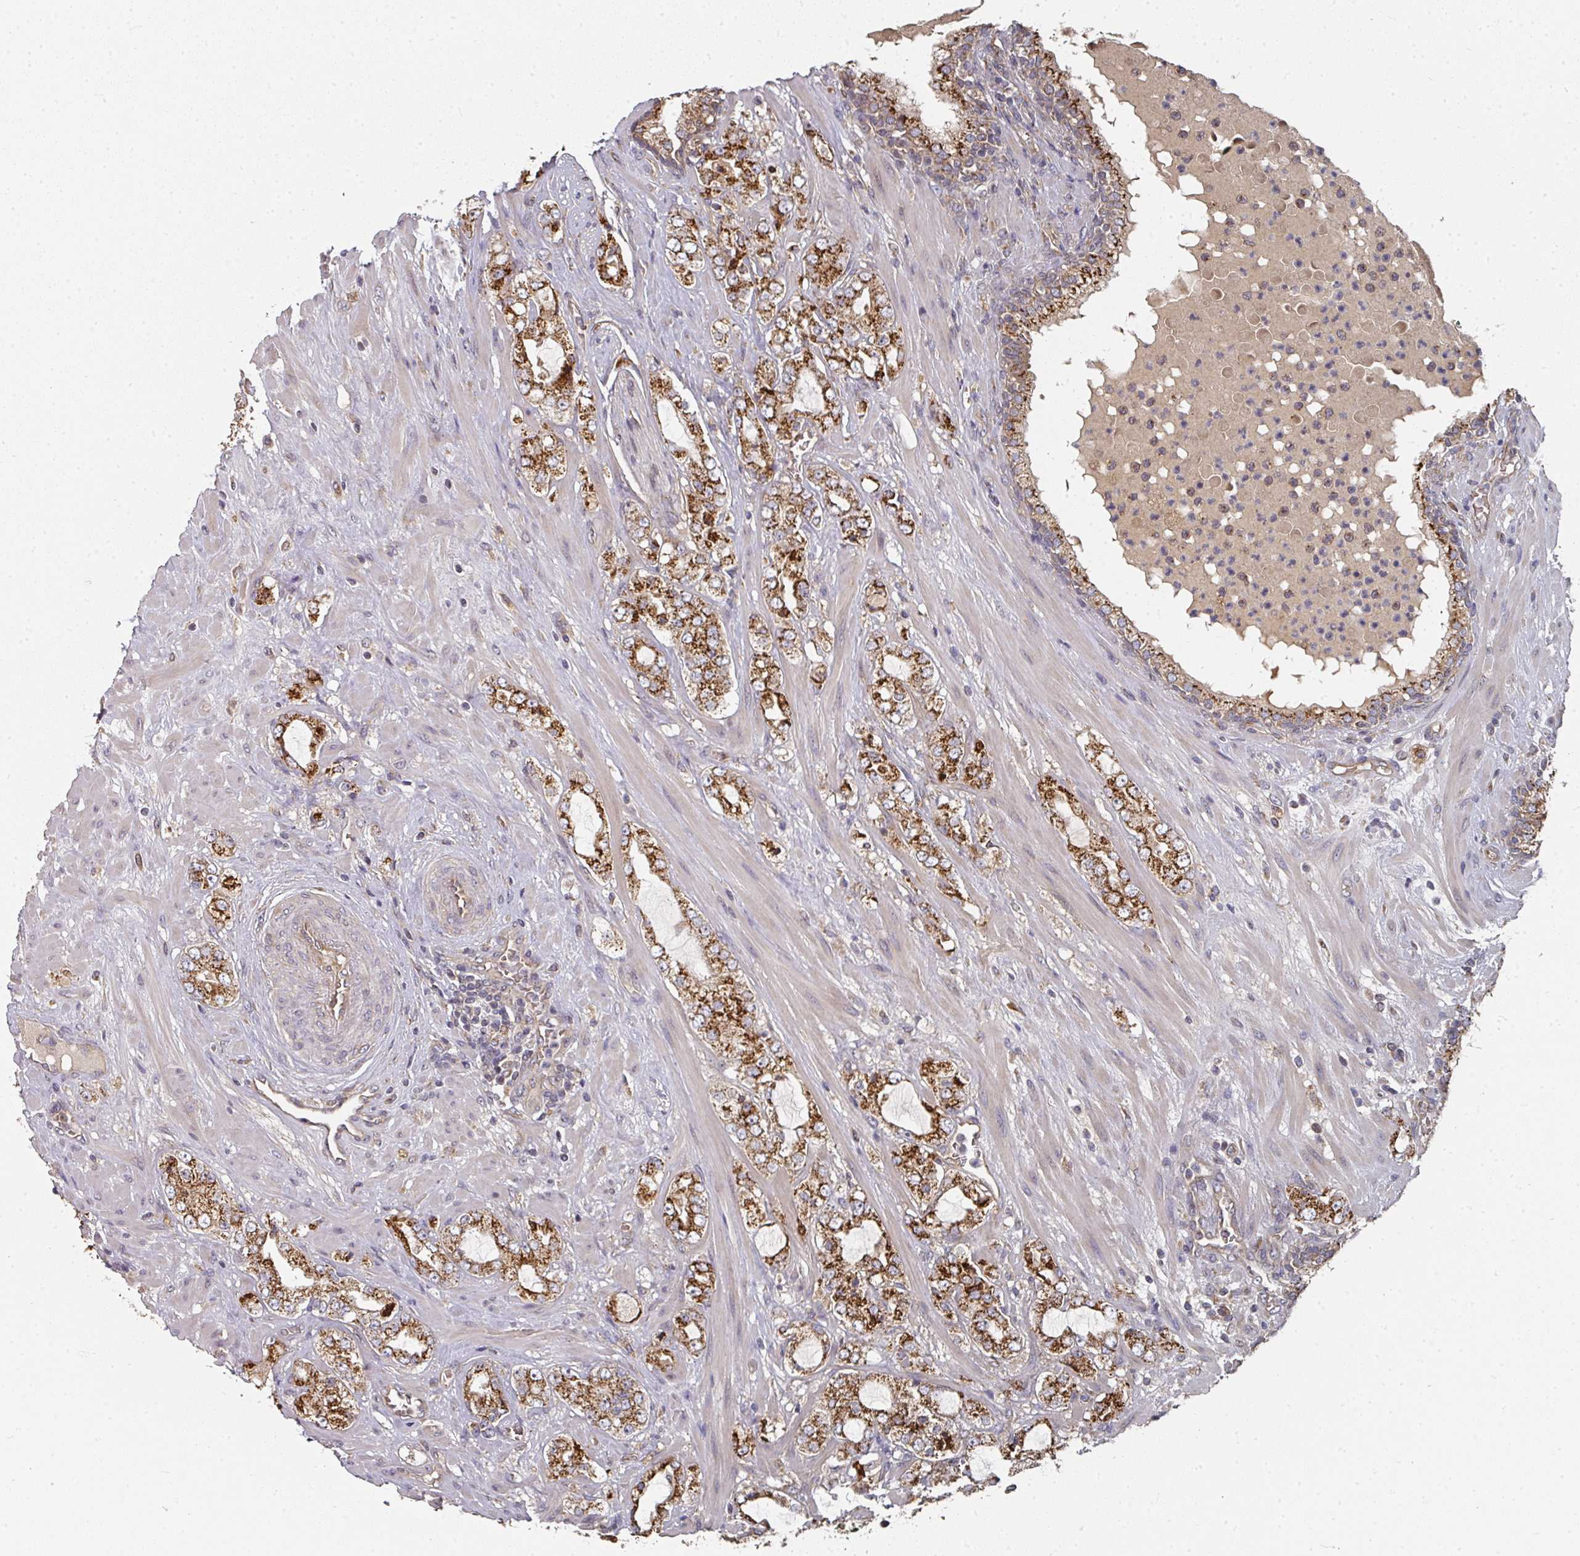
{"staining": {"intensity": "strong", "quantity": ">75%", "location": "cytoplasmic/membranous"}, "tissue": "prostate cancer", "cell_type": "Tumor cells", "image_type": "cancer", "snomed": [{"axis": "morphology", "description": "Adenocarcinoma, High grade"}, {"axis": "topography", "description": "Prostate"}], "caption": "Human high-grade adenocarcinoma (prostate) stained for a protein (brown) shows strong cytoplasmic/membranous positive staining in about >75% of tumor cells.", "gene": "EDEM2", "patient": {"sex": "male", "age": 64}}